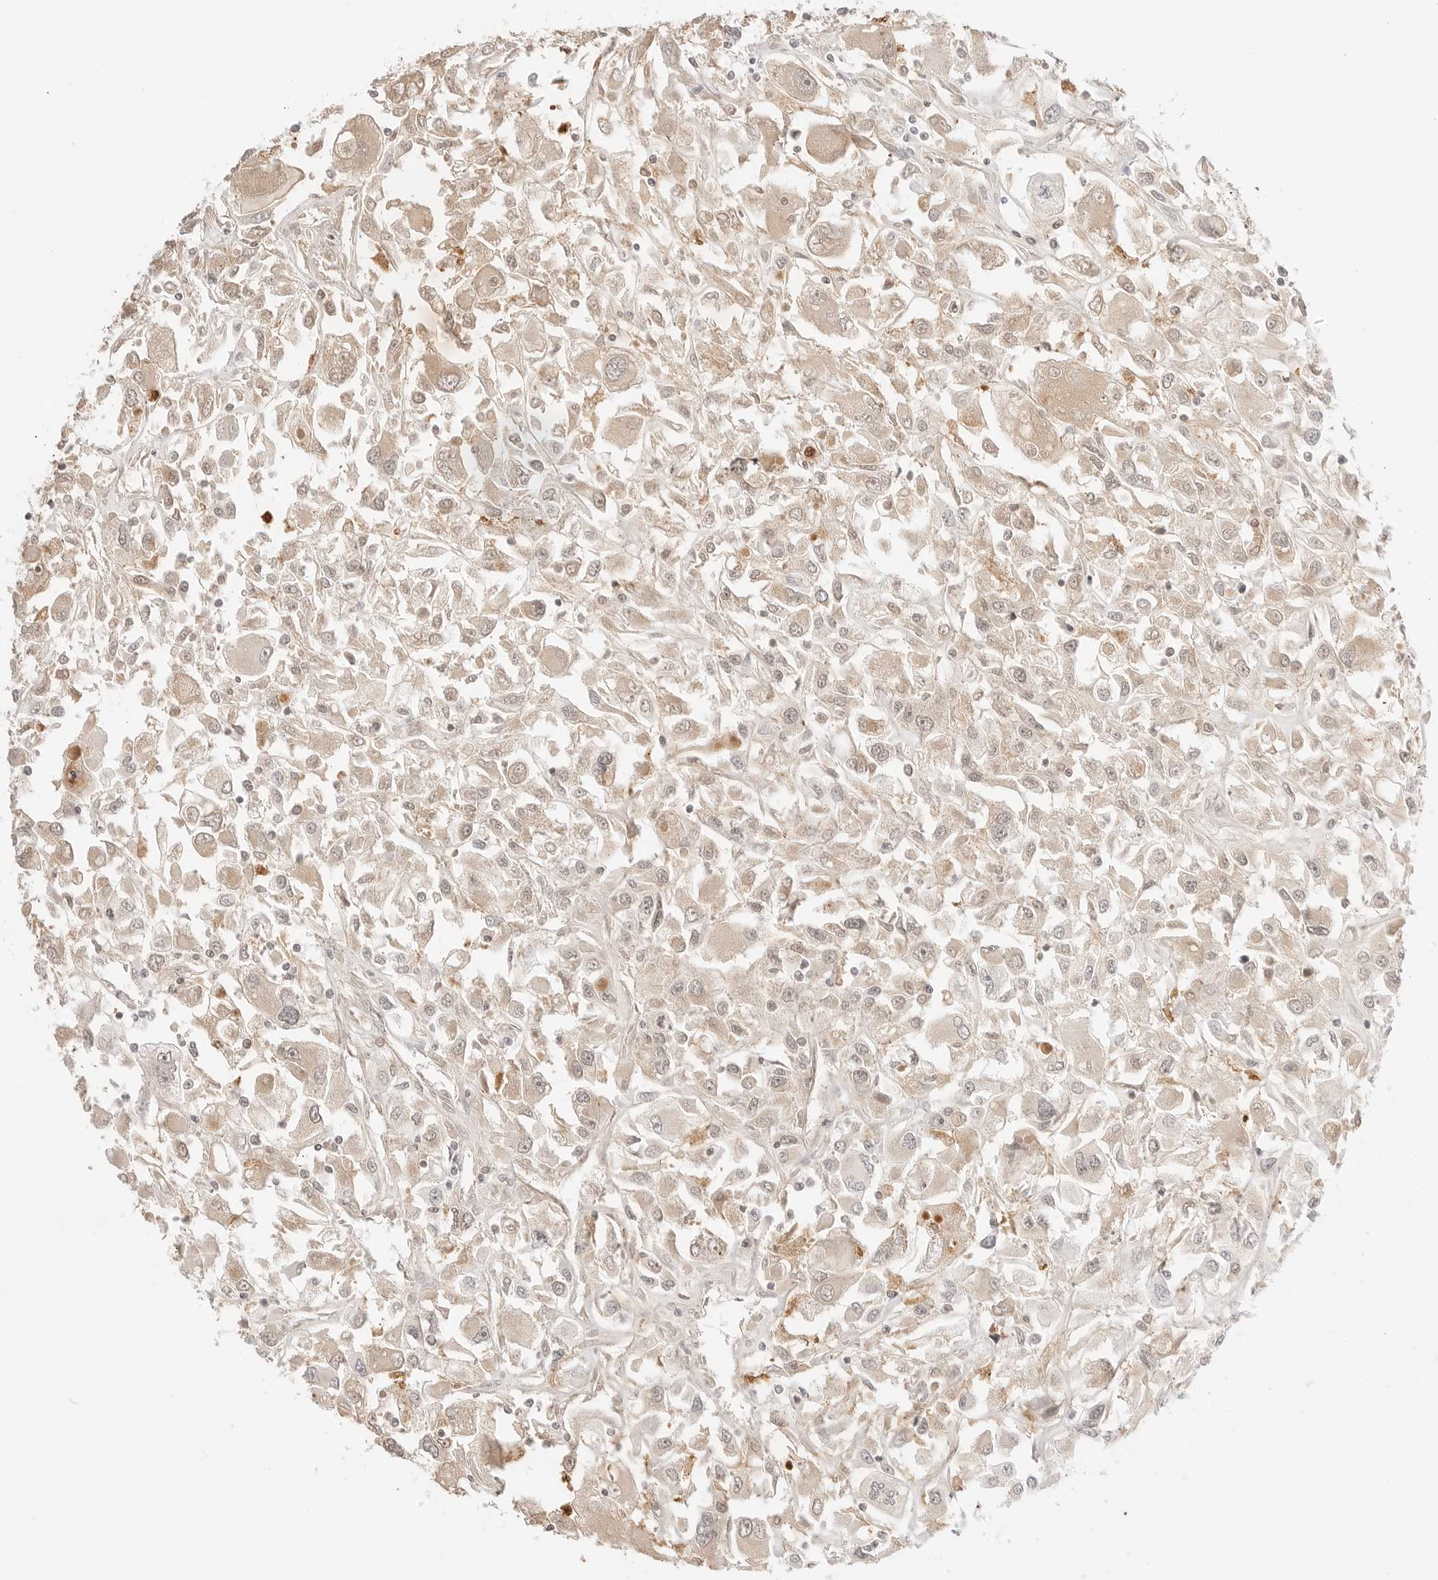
{"staining": {"intensity": "weak", "quantity": ">75%", "location": "cytoplasmic/membranous"}, "tissue": "renal cancer", "cell_type": "Tumor cells", "image_type": "cancer", "snomed": [{"axis": "morphology", "description": "Adenocarcinoma, NOS"}, {"axis": "topography", "description": "Kidney"}], "caption": "High-magnification brightfield microscopy of renal cancer stained with DAB (brown) and counterstained with hematoxylin (blue). tumor cells exhibit weak cytoplasmic/membranous expression is seen in about>75% of cells.", "gene": "RPS6KL1", "patient": {"sex": "female", "age": 52}}